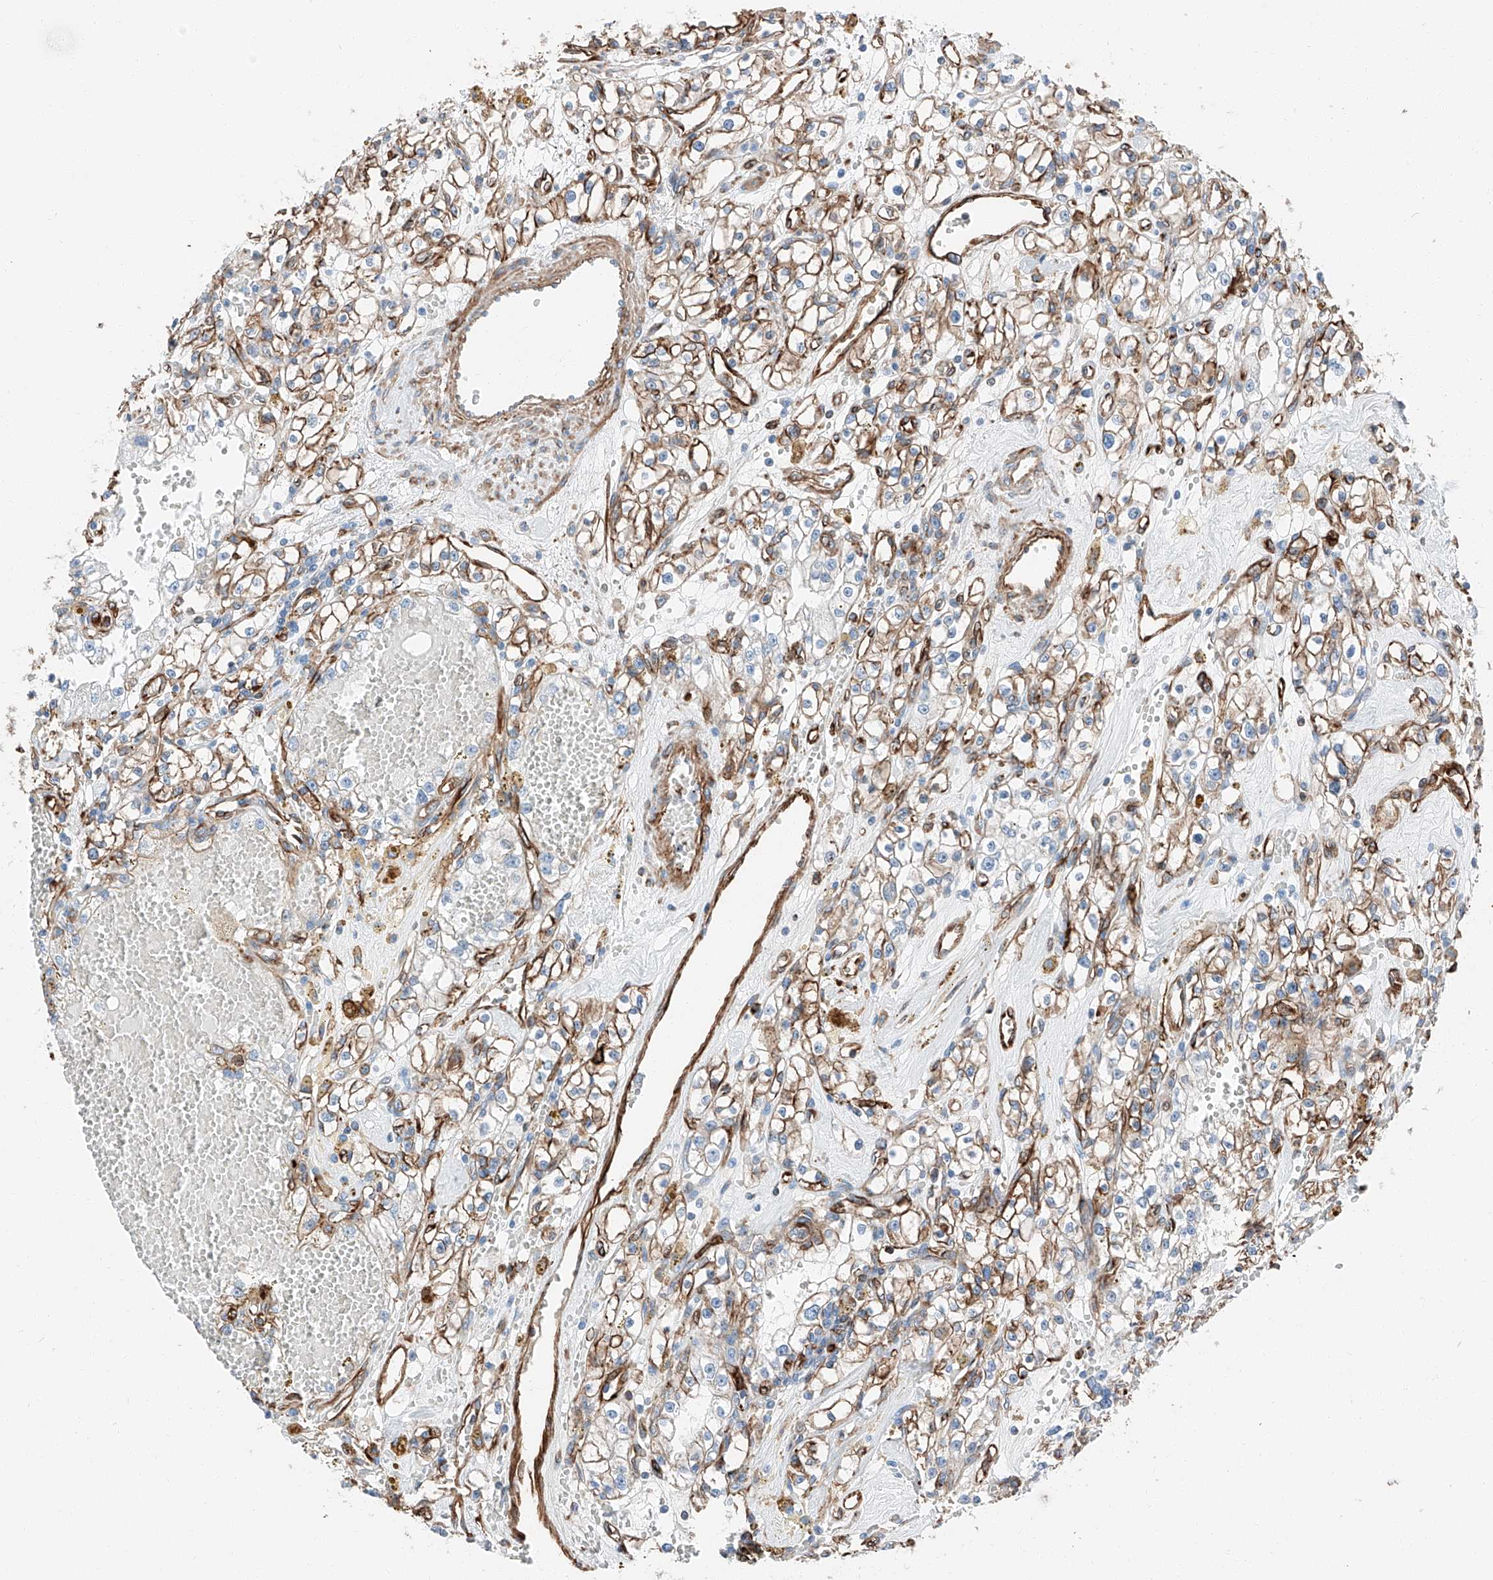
{"staining": {"intensity": "moderate", "quantity": ">75%", "location": "cytoplasmic/membranous"}, "tissue": "renal cancer", "cell_type": "Tumor cells", "image_type": "cancer", "snomed": [{"axis": "morphology", "description": "Adenocarcinoma, NOS"}, {"axis": "topography", "description": "Kidney"}], "caption": "Renal cancer was stained to show a protein in brown. There is medium levels of moderate cytoplasmic/membranous positivity in approximately >75% of tumor cells.", "gene": "ZNF804A", "patient": {"sex": "male", "age": 56}}